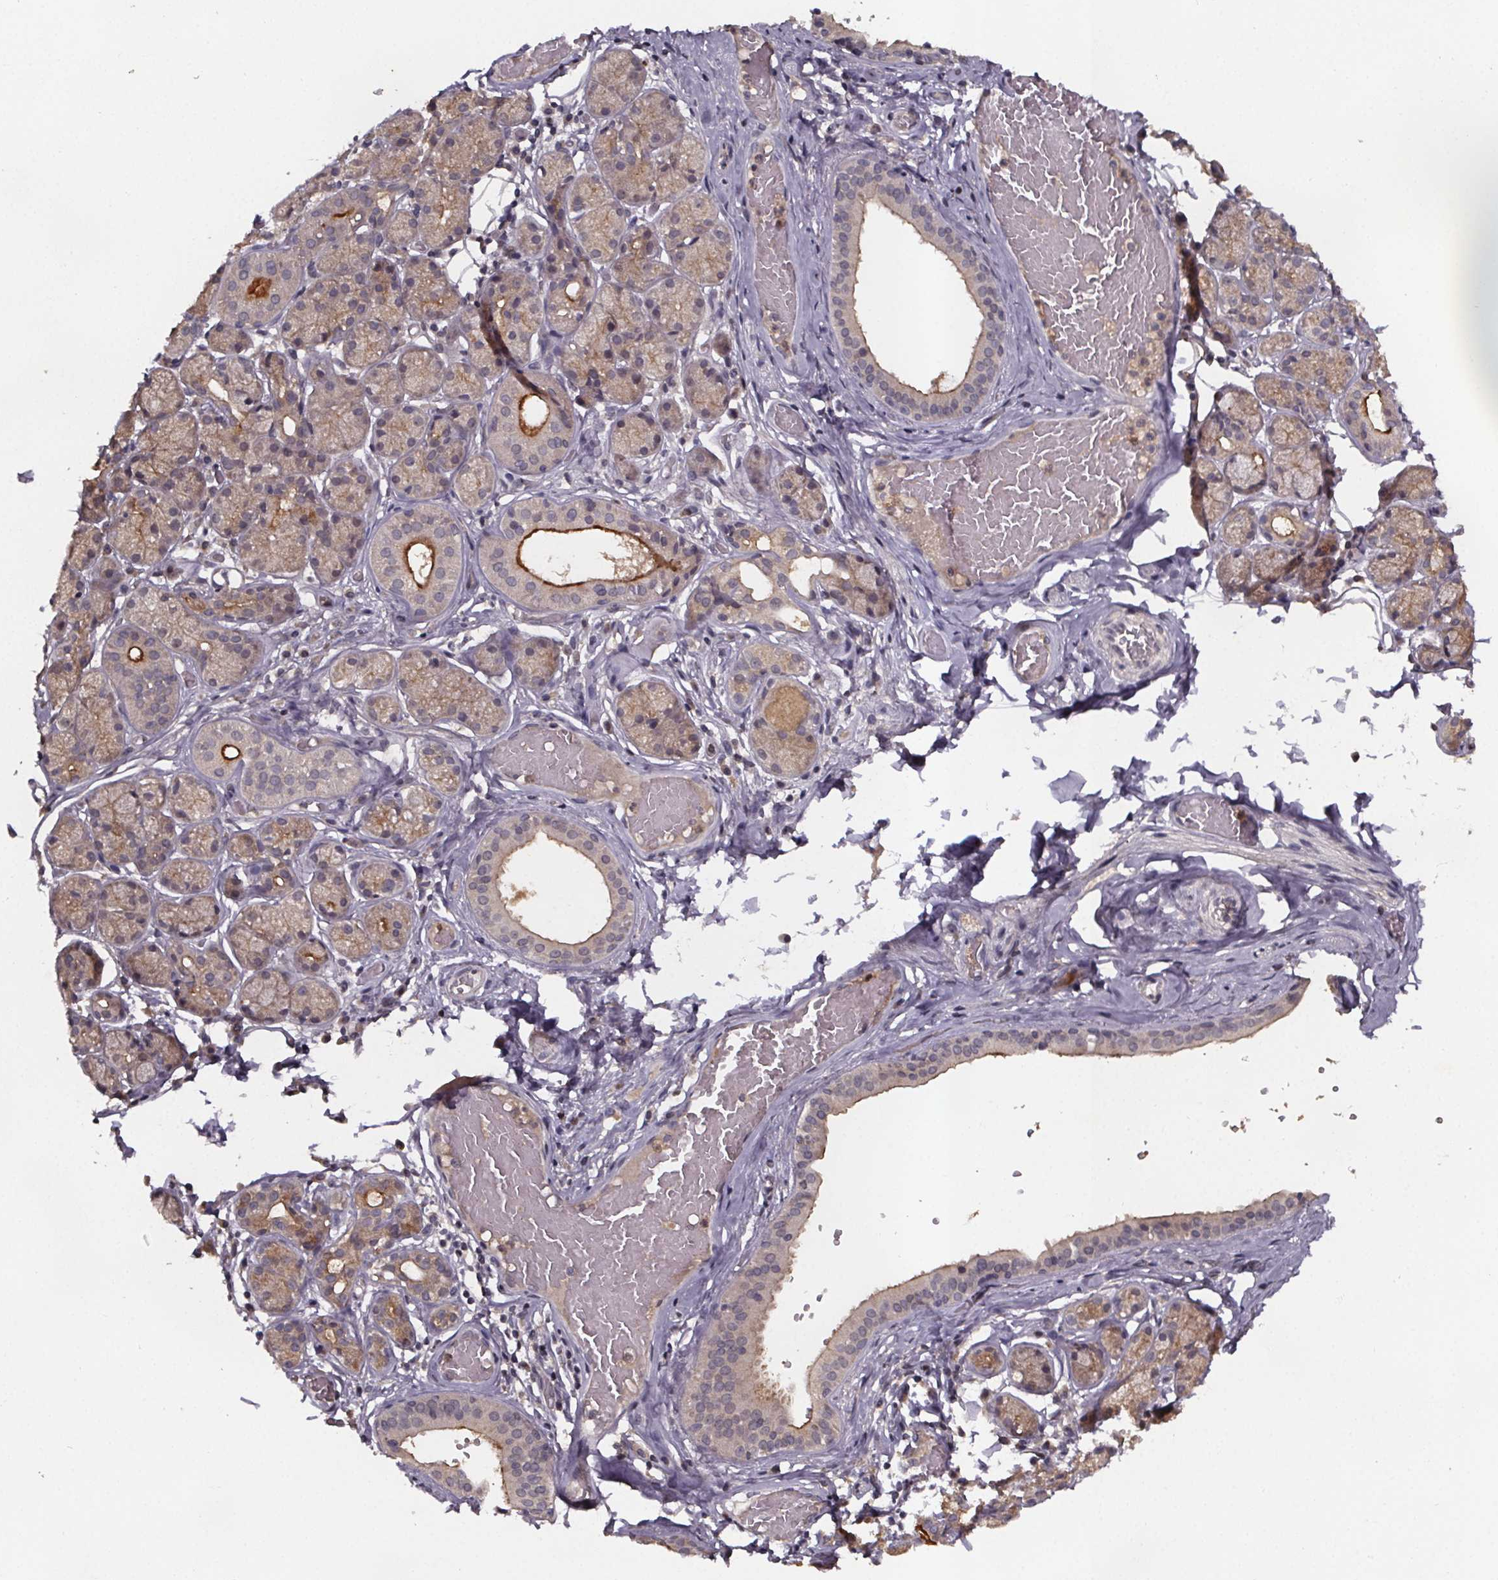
{"staining": {"intensity": "strong", "quantity": "<25%", "location": "cytoplasmic/membranous"}, "tissue": "salivary gland", "cell_type": "Glandular cells", "image_type": "normal", "snomed": [{"axis": "morphology", "description": "Normal tissue, NOS"}, {"axis": "topography", "description": "Salivary gland"}, {"axis": "topography", "description": "Peripheral nerve tissue"}], "caption": "Brown immunohistochemical staining in normal human salivary gland reveals strong cytoplasmic/membranous staining in approximately <25% of glandular cells.", "gene": "SMIM1", "patient": {"sex": "male", "age": 71}}